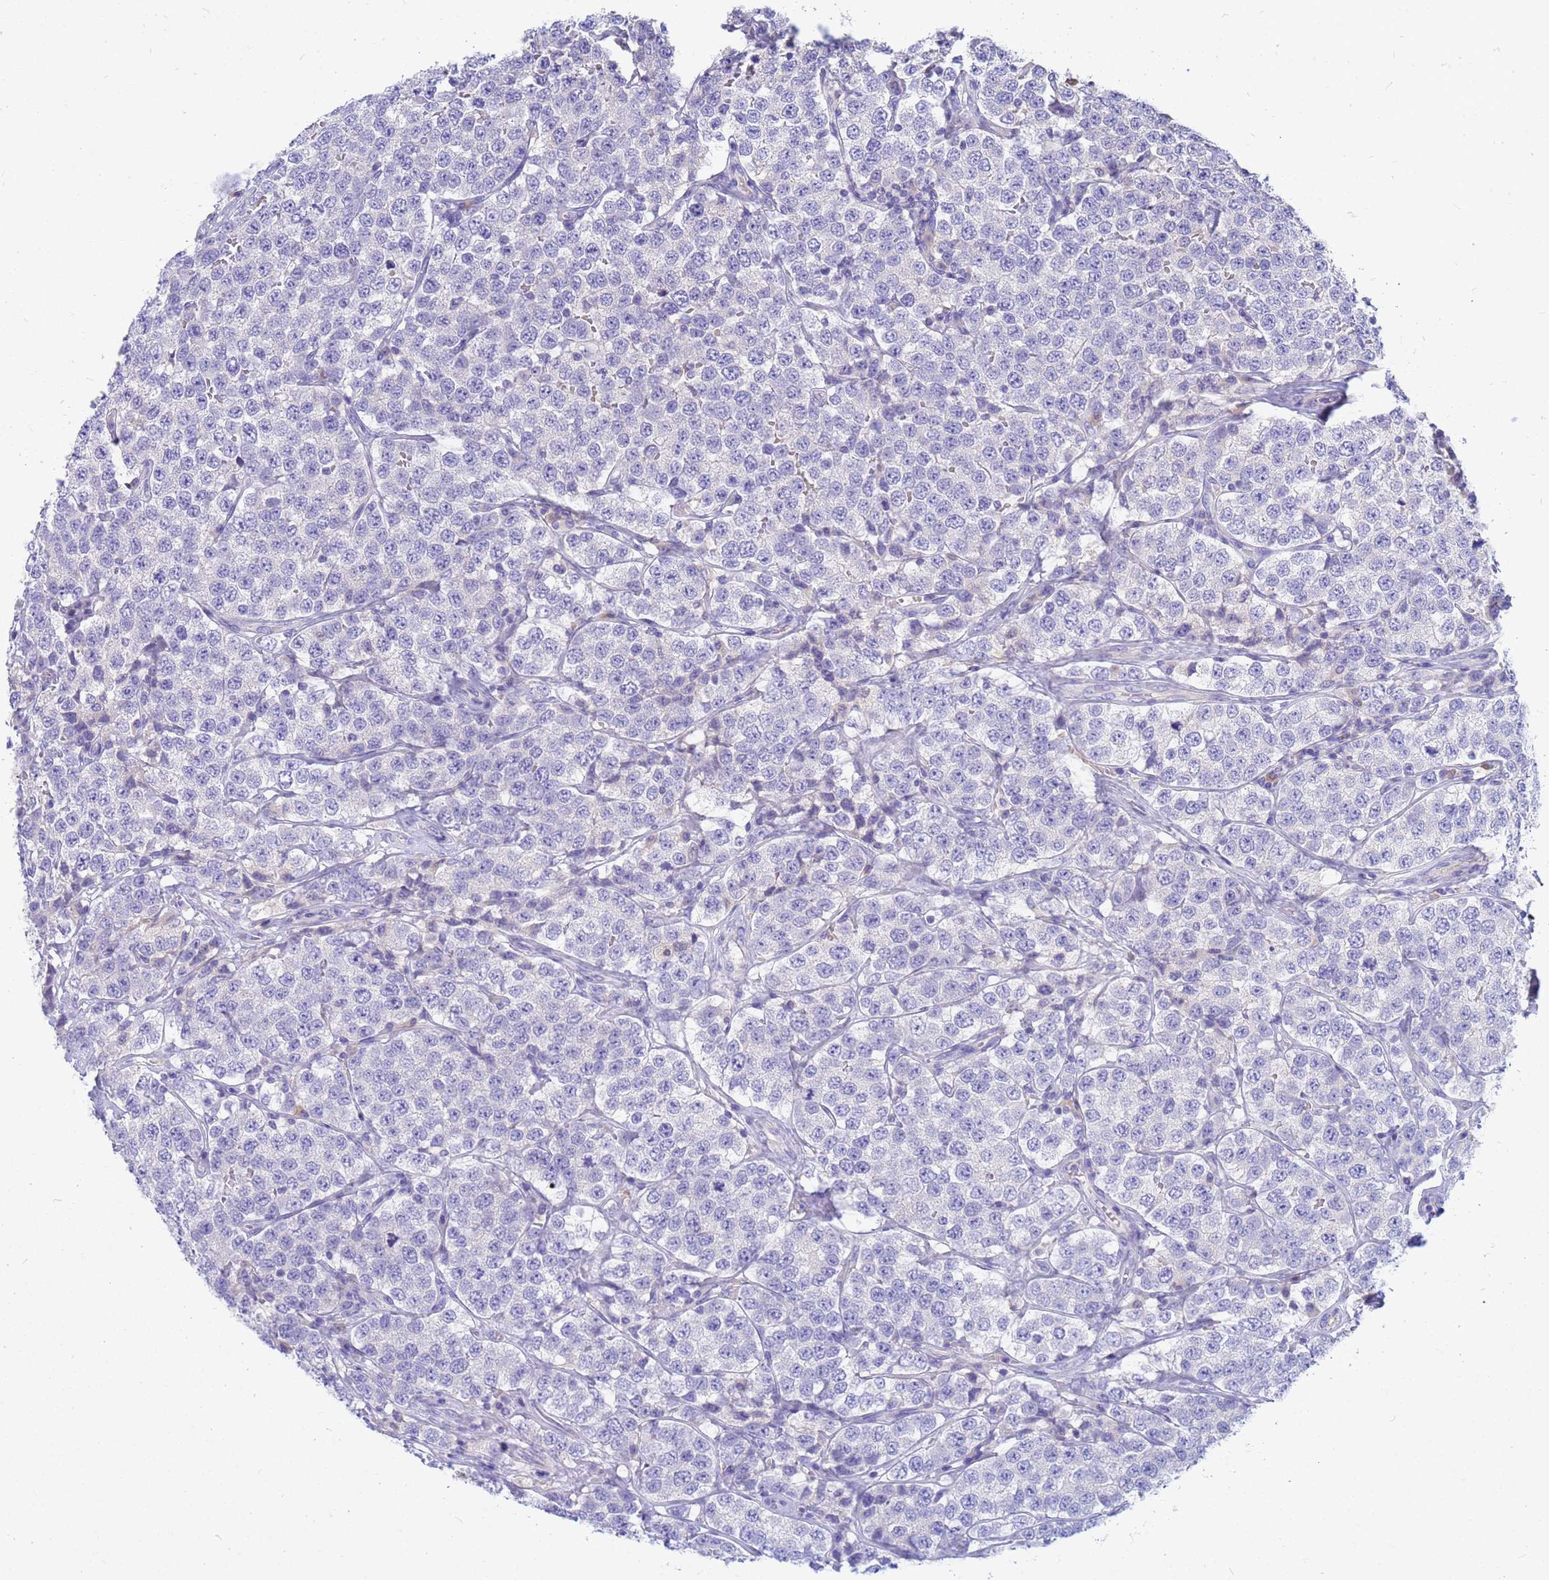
{"staining": {"intensity": "negative", "quantity": "none", "location": "none"}, "tissue": "testis cancer", "cell_type": "Tumor cells", "image_type": "cancer", "snomed": [{"axis": "morphology", "description": "Seminoma, NOS"}, {"axis": "topography", "description": "Testis"}], "caption": "Tumor cells show no significant expression in testis cancer.", "gene": "DPRX", "patient": {"sex": "male", "age": 34}}